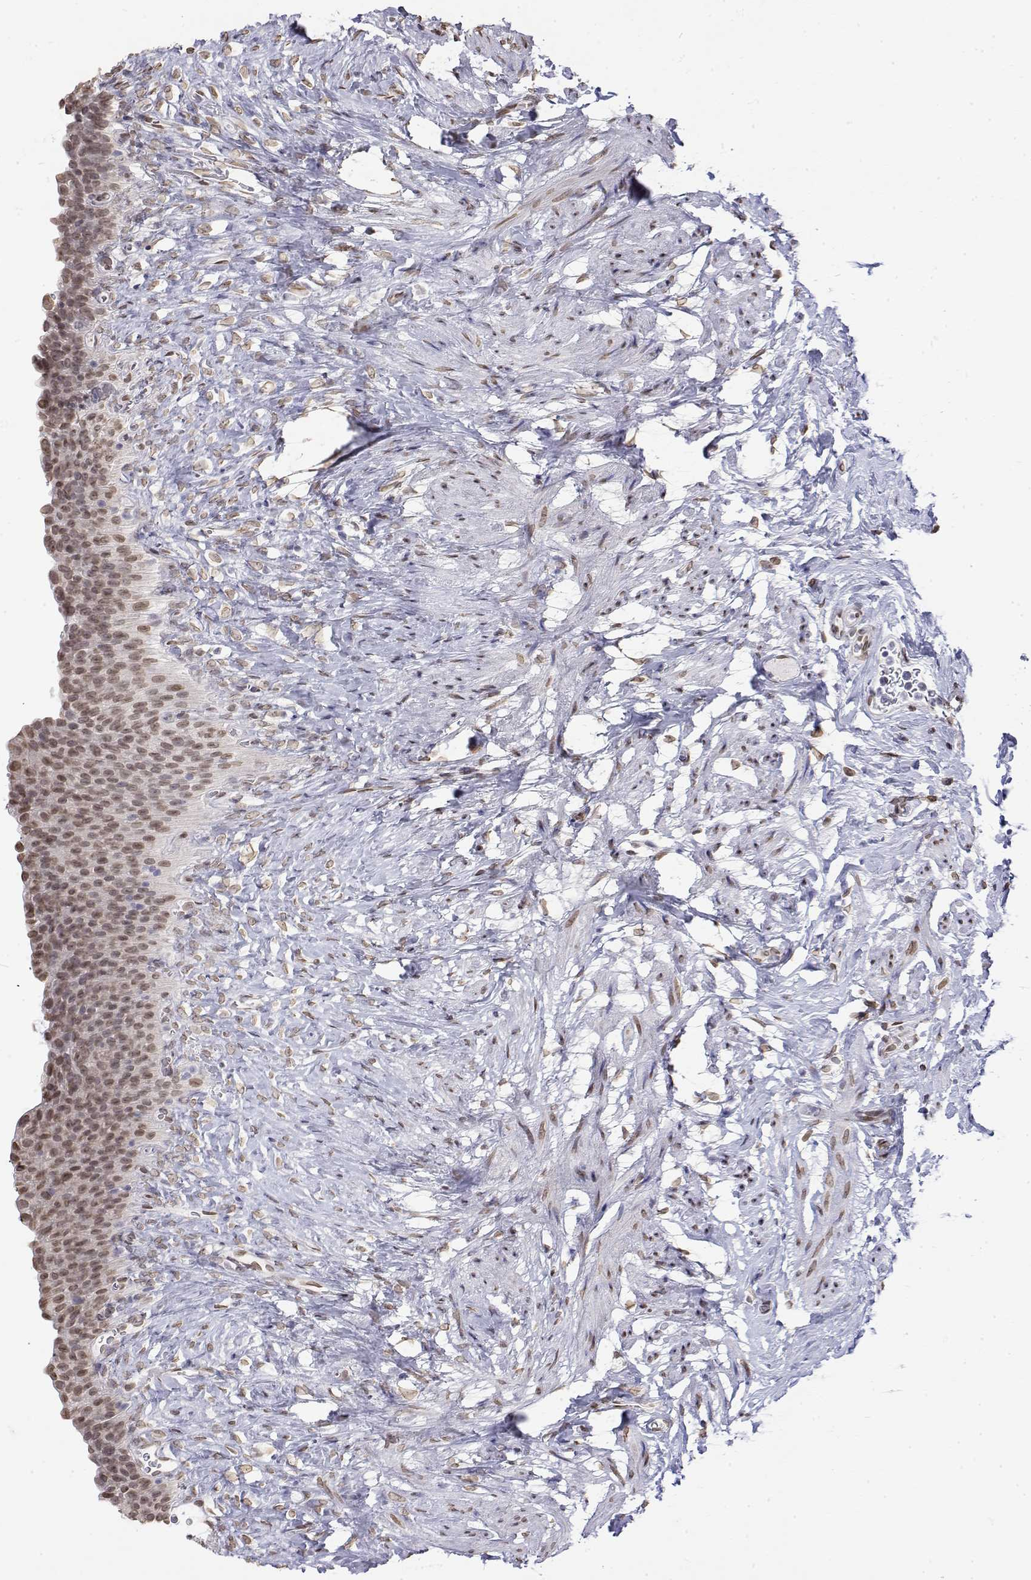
{"staining": {"intensity": "moderate", "quantity": "25%-75%", "location": "nuclear"}, "tissue": "urinary bladder", "cell_type": "Urothelial cells", "image_type": "normal", "snomed": [{"axis": "morphology", "description": "Normal tissue, NOS"}, {"axis": "topography", "description": "Urinary bladder"}, {"axis": "topography", "description": "Prostate"}], "caption": "Urothelial cells display moderate nuclear staining in approximately 25%-75% of cells in normal urinary bladder.", "gene": "ZNF532", "patient": {"sex": "male", "age": 76}}